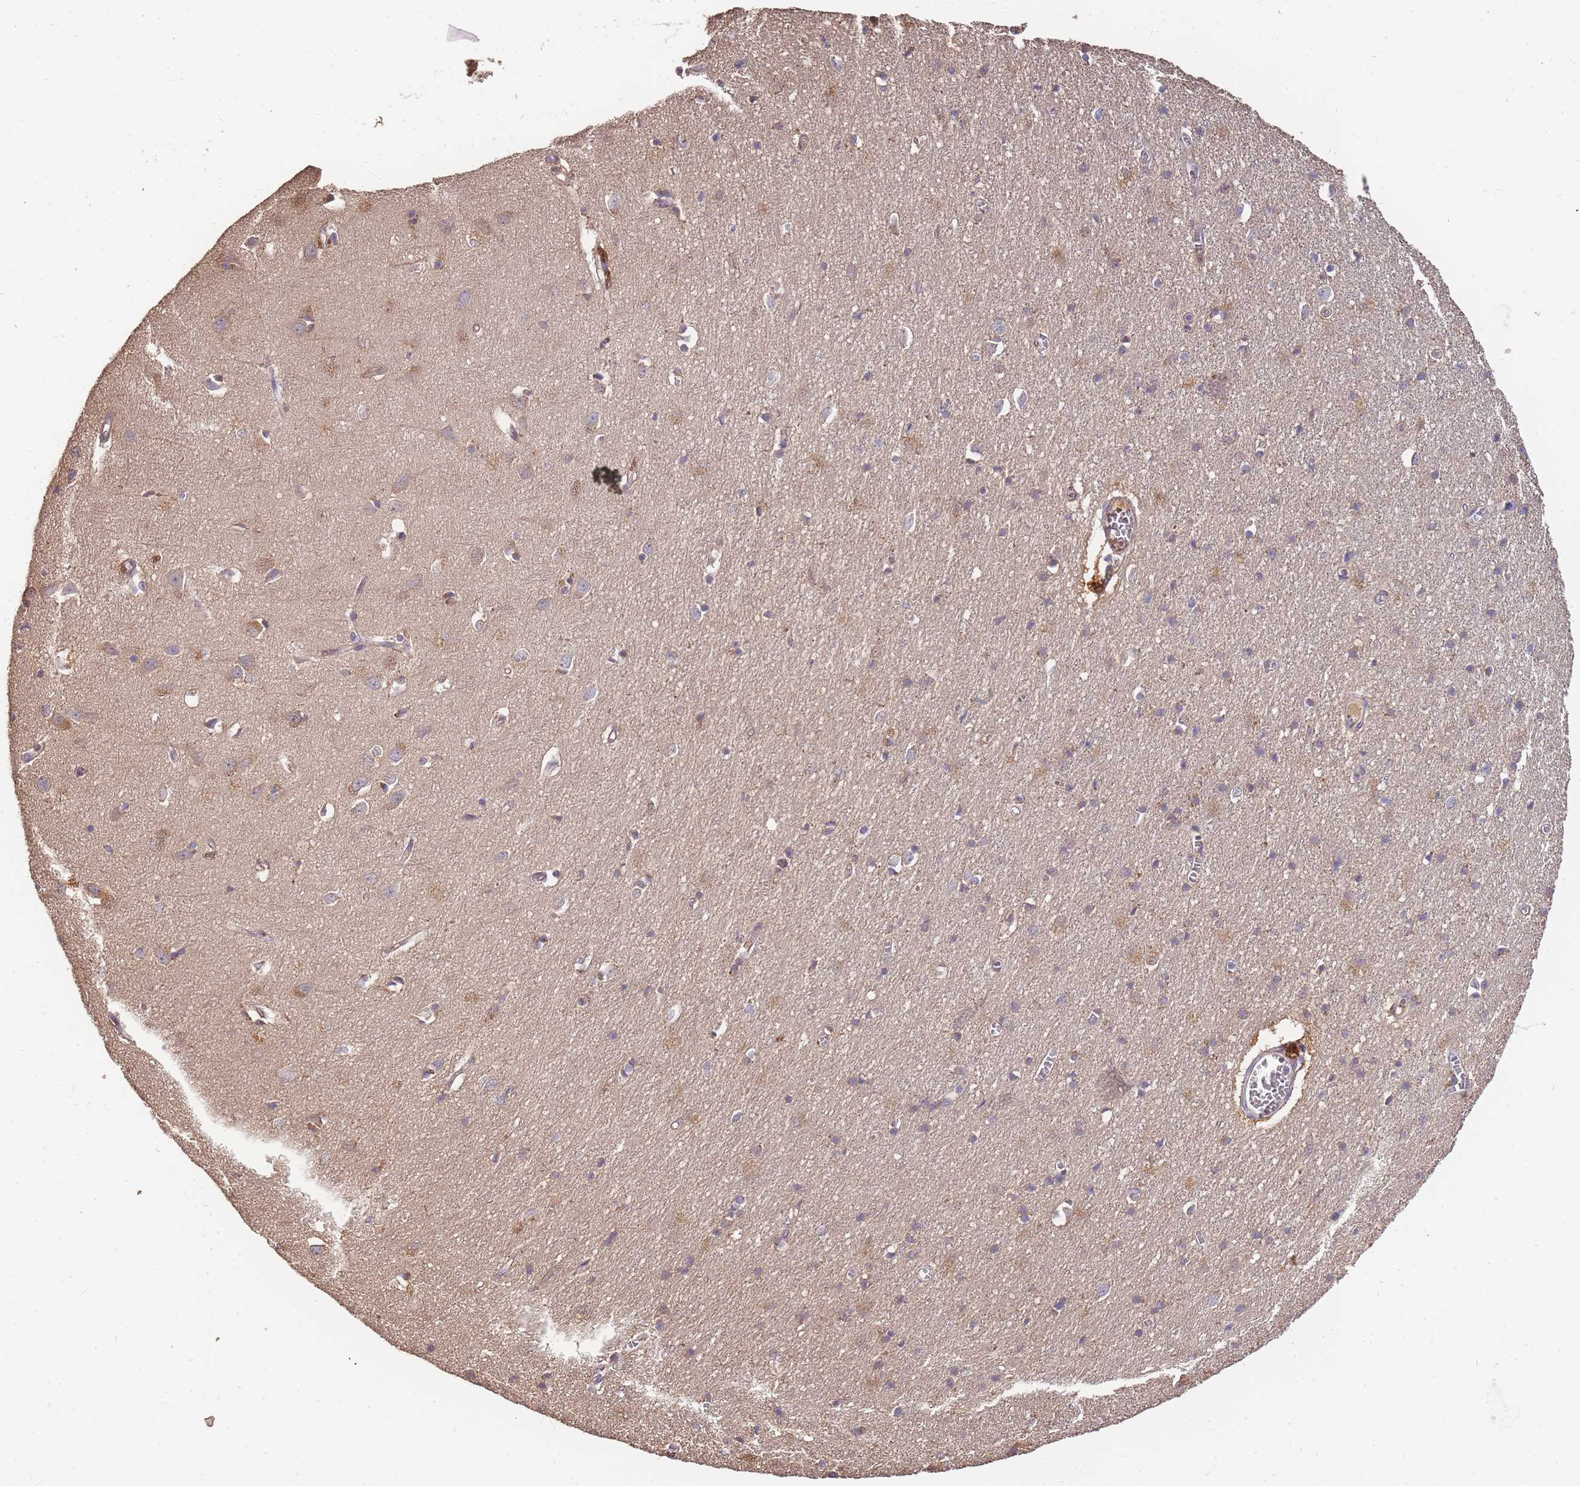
{"staining": {"intensity": "weak", "quantity": "25%-75%", "location": "cytoplasmic/membranous"}, "tissue": "cerebral cortex", "cell_type": "Endothelial cells", "image_type": "normal", "snomed": [{"axis": "morphology", "description": "Normal tissue, NOS"}, {"axis": "topography", "description": "Cerebral cortex"}], "caption": "Immunohistochemical staining of normal human cerebral cortex demonstrates weak cytoplasmic/membranous protein expression in about 25%-75% of endothelial cells.", "gene": "CDKN2AIPNL", "patient": {"sex": "female", "age": 64}}